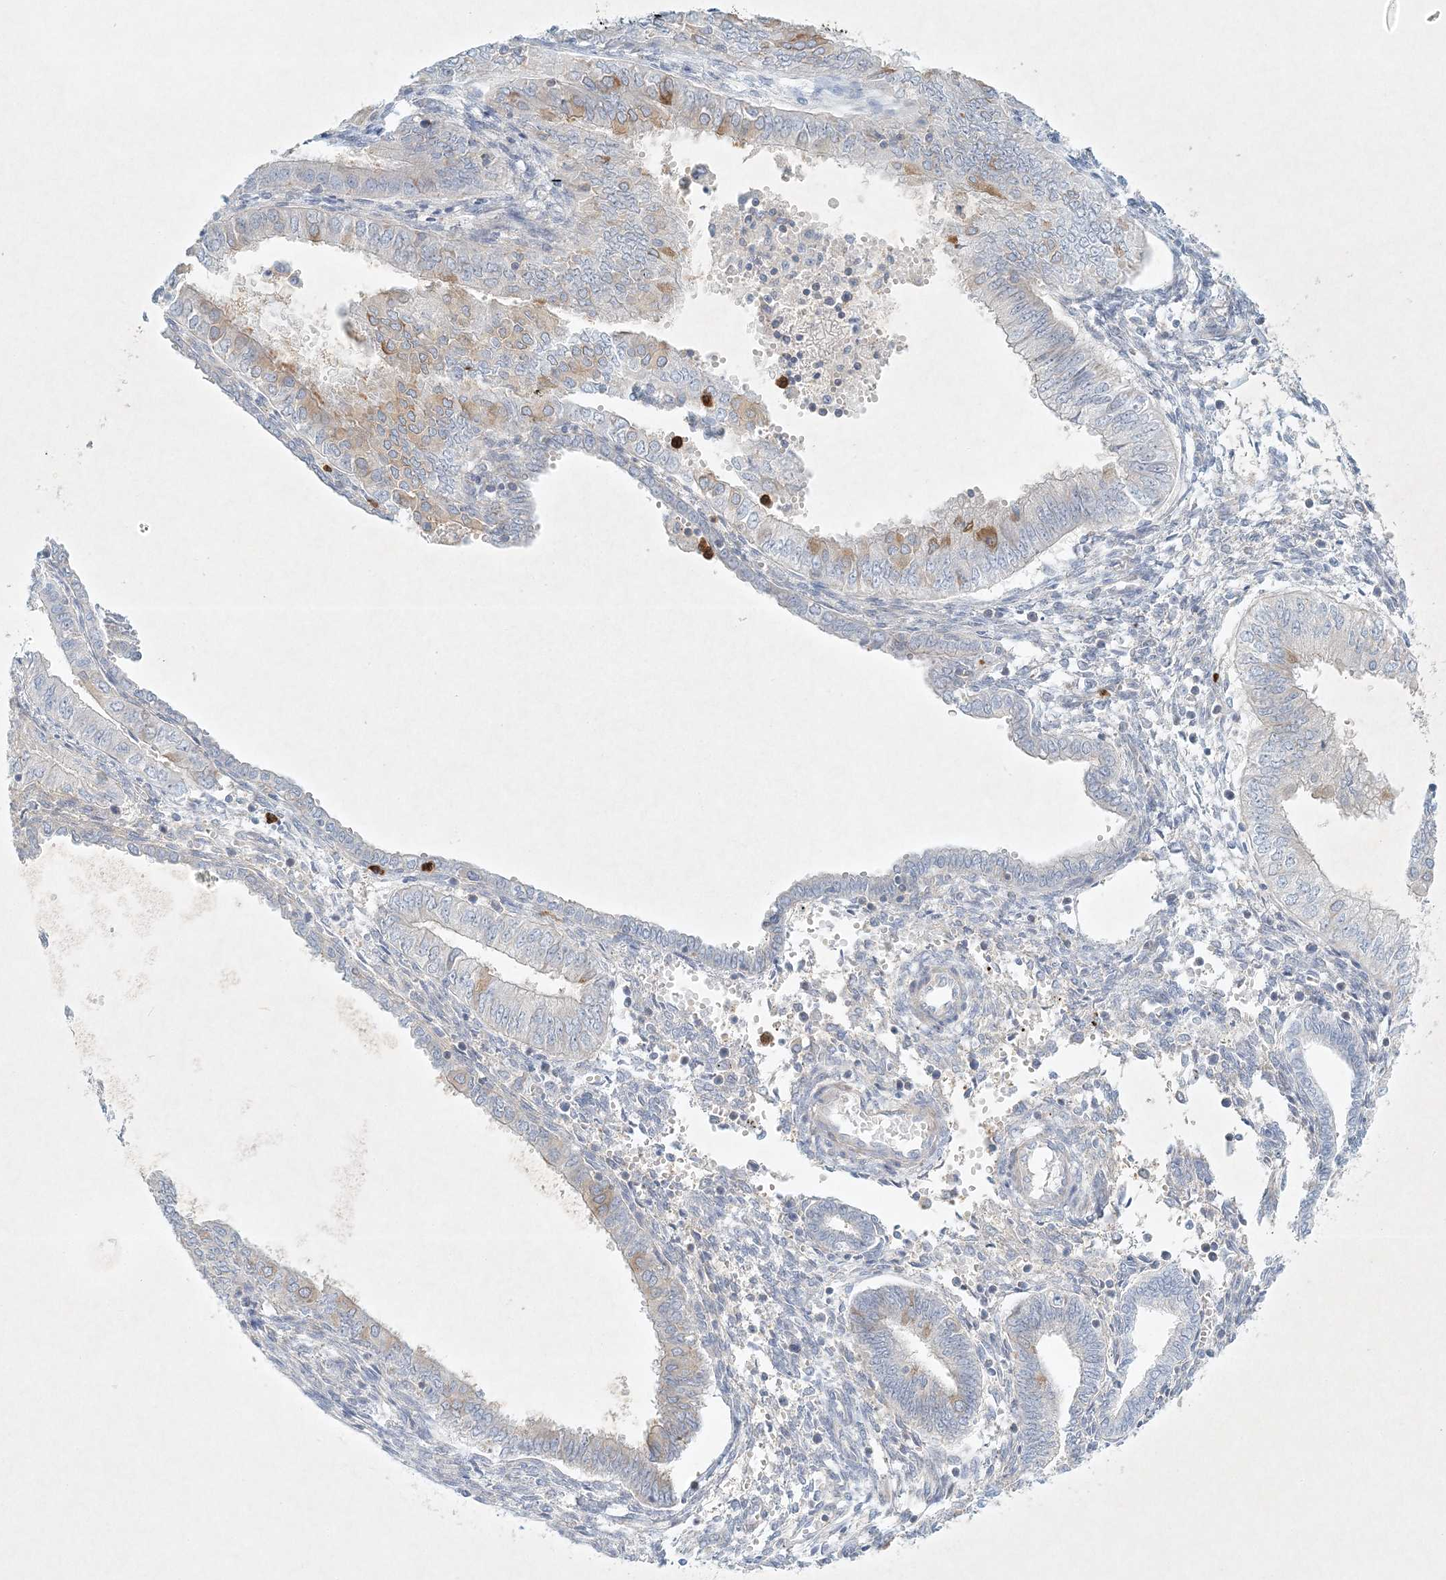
{"staining": {"intensity": "moderate", "quantity": "<25%", "location": "cytoplasmic/membranous"}, "tissue": "endometrial cancer", "cell_type": "Tumor cells", "image_type": "cancer", "snomed": [{"axis": "morphology", "description": "Normal tissue, NOS"}, {"axis": "morphology", "description": "Adenocarcinoma, NOS"}, {"axis": "topography", "description": "Endometrium"}], "caption": "Immunohistochemical staining of endometrial cancer shows low levels of moderate cytoplasmic/membranous positivity in approximately <25% of tumor cells.", "gene": "STK11IP", "patient": {"sex": "female", "age": 53}}